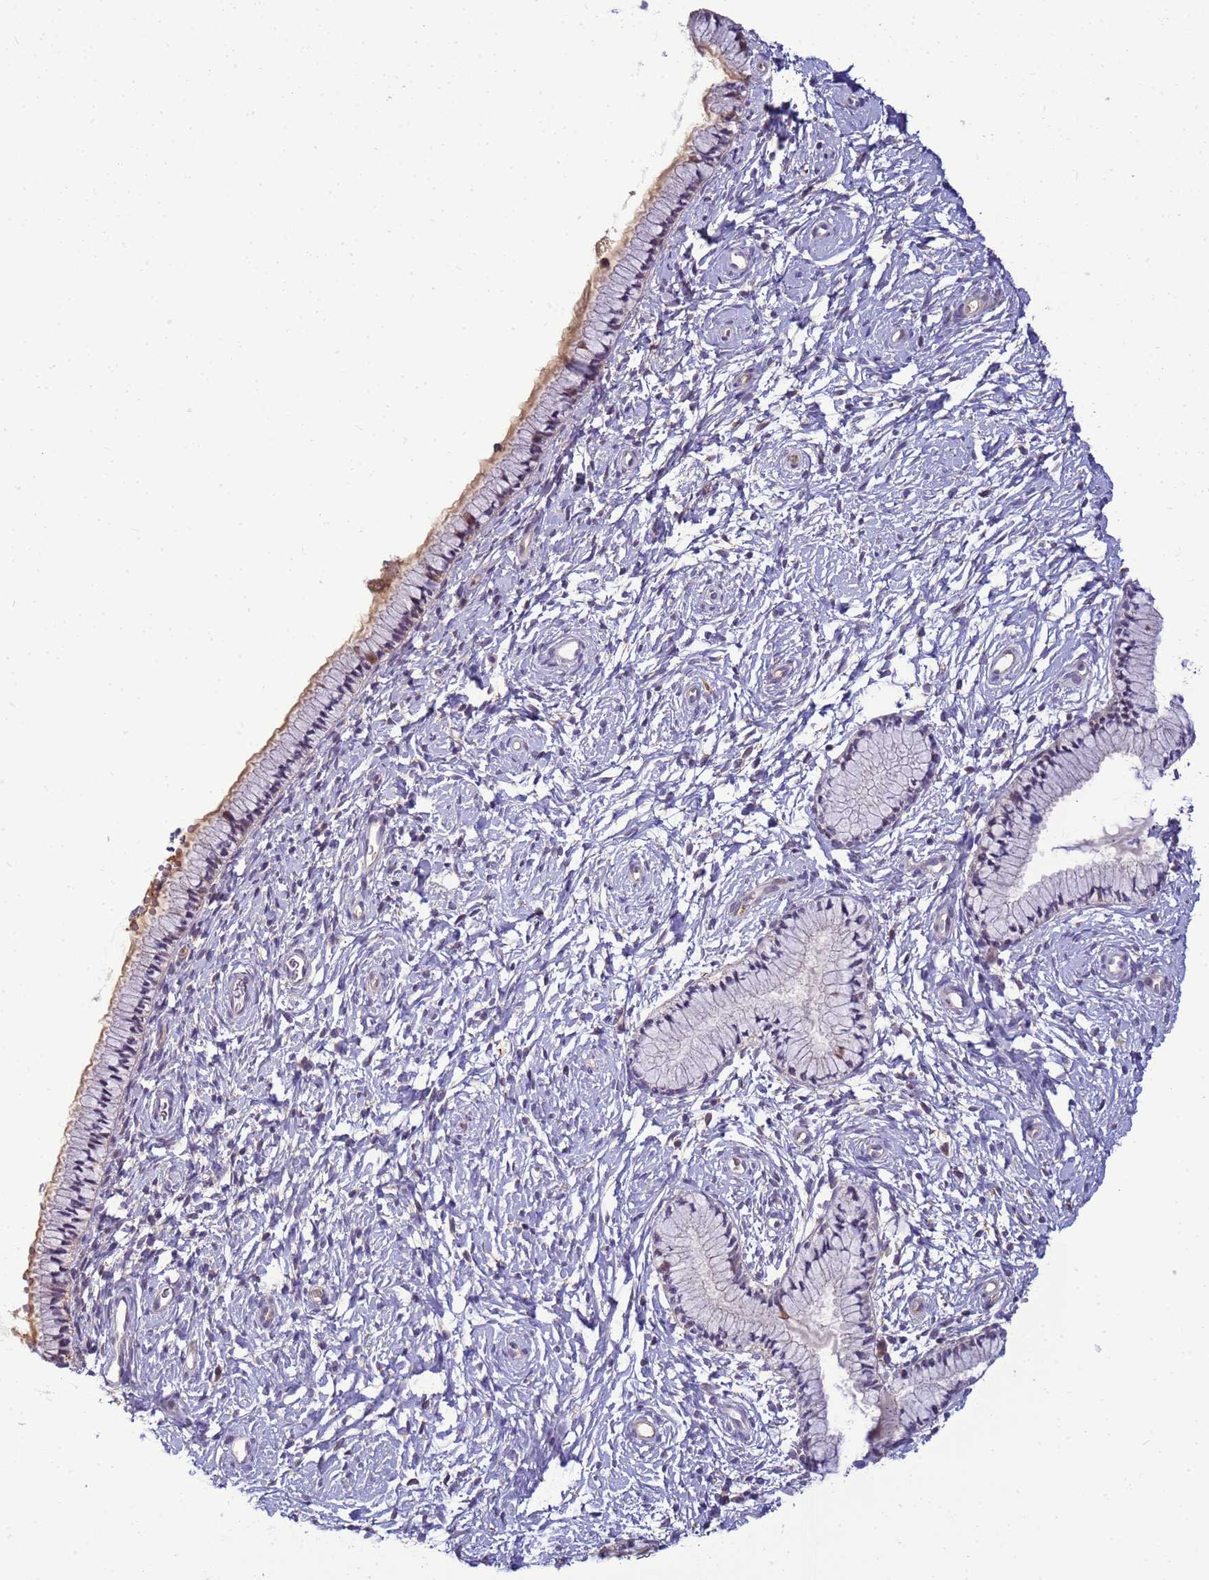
{"staining": {"intensity": "weak", "quantity": "<25%", "location": "cytoplasmic/membranous"}, "tissue": "cervix", "cell_type": "Glandular cells", "image_type": "normal", "snomed": [{"axis": "morphology", "description": "Normal tissue, NOS"}, {"axis": "topography", "description": "Cervix"}], "caption": "Immunohistochemical staining of benign human cervix shows no significant expression in glandular cells.", "gene": "TMEM74B", "patient": {"sex": "female", "age": 33}}